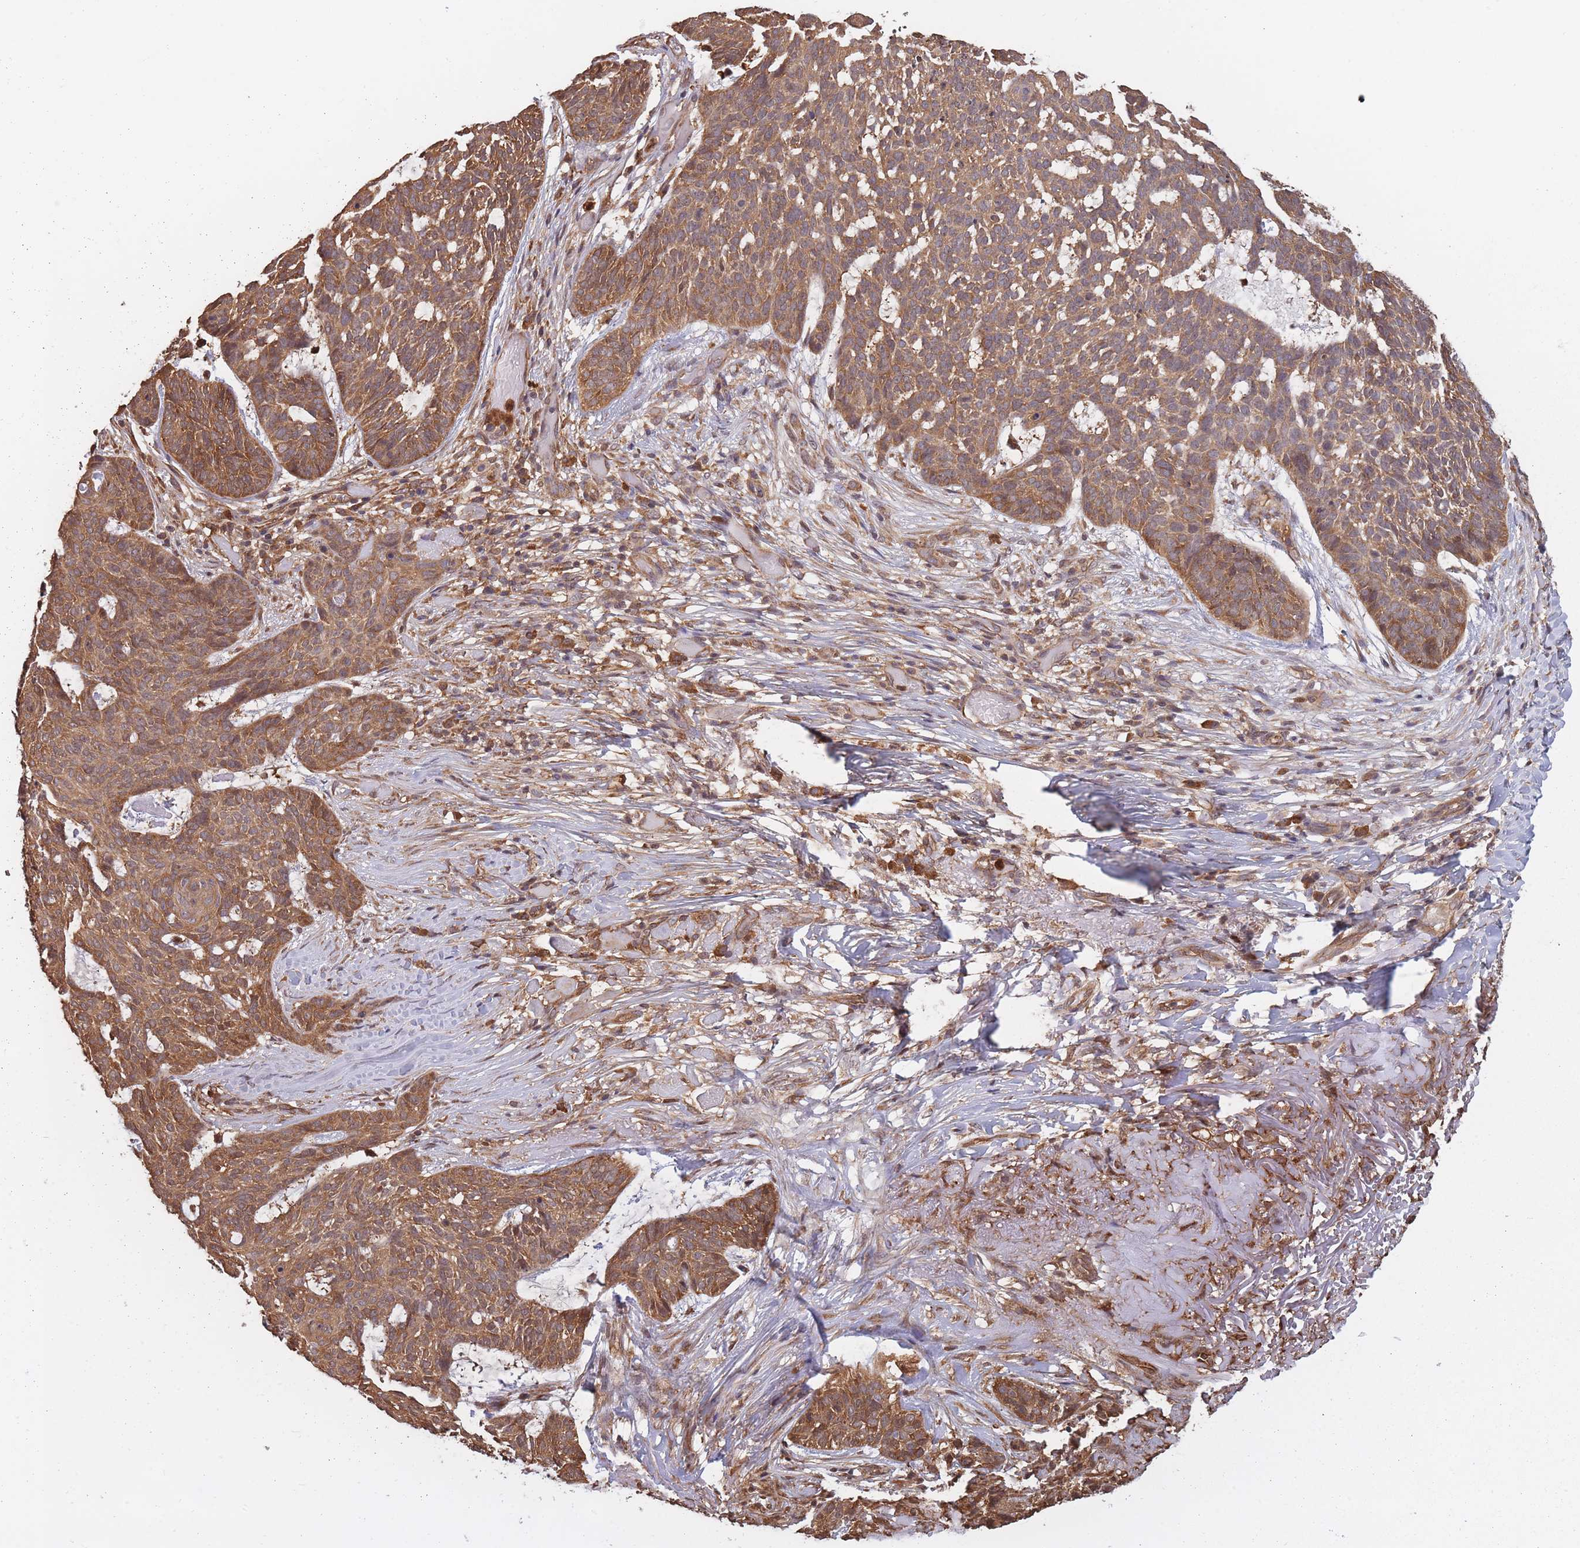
{"staining": {"intensity": "moderate", "quantity": ">75%", "location": "cytoplasmic/membranous"}, "tissue": "skin cancer", "cell_type": "Tumor cells", "image_type": "cancer", "snomed": [{"axis": "morphology", "description": "Basal cell carcinoma"}, {"axis": "topography", "description": "Skin"}], "caption": "Protein staining by immunohistochemistry (IHC) shows moderate cytoplasmic/membranous staining in approximately >75% of tumor cells in skin basal cell carcinoma. The staining is performed using DAB brown chromogen to label protein expression. The nuclei are counter-stained blue using hematoxylin.", "gene": "ARL13B", "patient": {"sex": "female", "age": 89}}